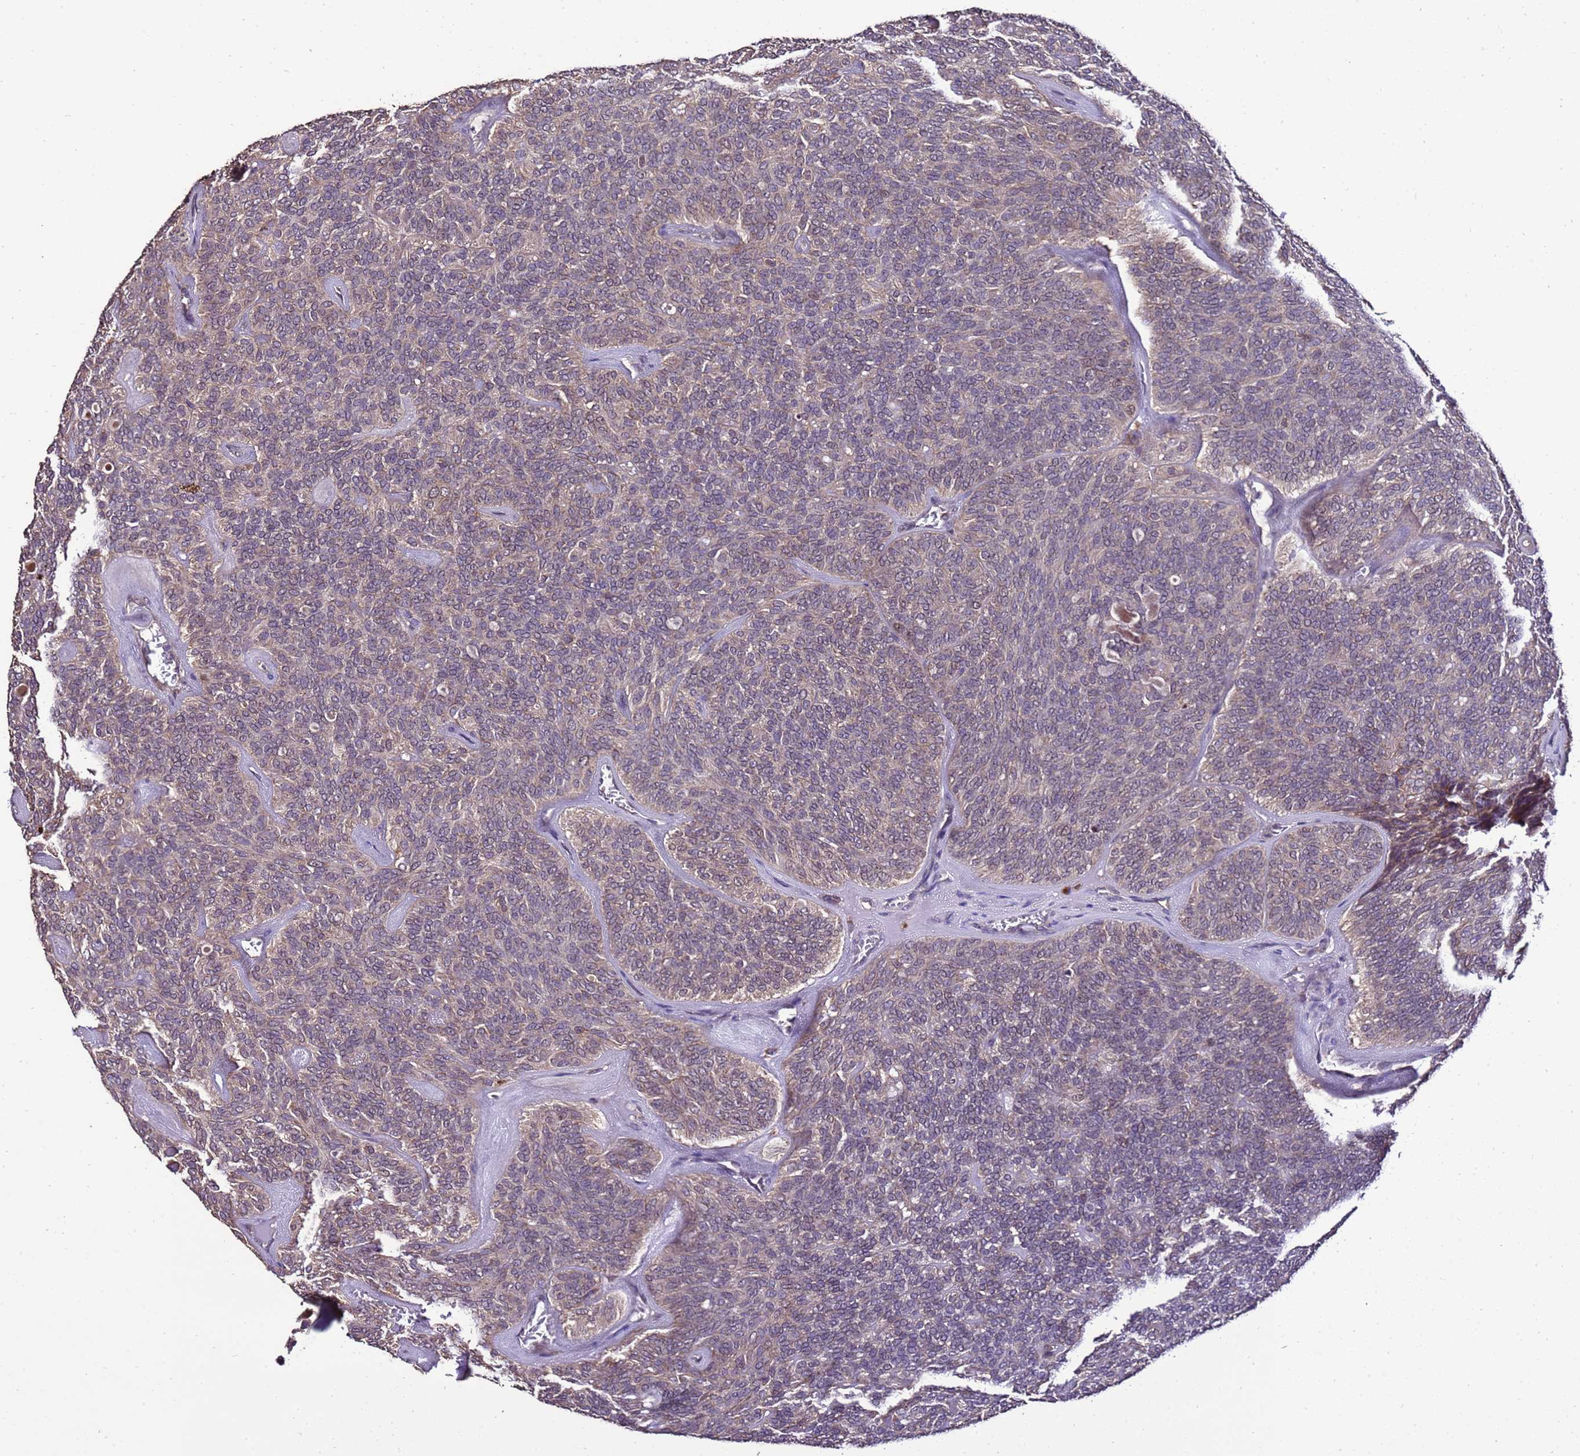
{"staining": {"intensity": "moderate", "quantity": "<25%", "location": "cytoplasmic/membranous,nuclear"}, "tissue": "head and neck cancer", "cell_type": "Tumor cells", "image_type": "cancer", "snomed": [{"axis": "morphology", "description": "Adenocarcinoma, NOS"}, {"axis": "topography", "description": "Head-Neck"}], "caption": "The histopathology image exhibits a brown stain indicating the presence of a protein in the cytoplasmic/membranous and nuclear of tumor cells in adenocarcinoma (head and neck).", "gene": "ZNF329", "patient": {"sex": "male", "age": 66}}